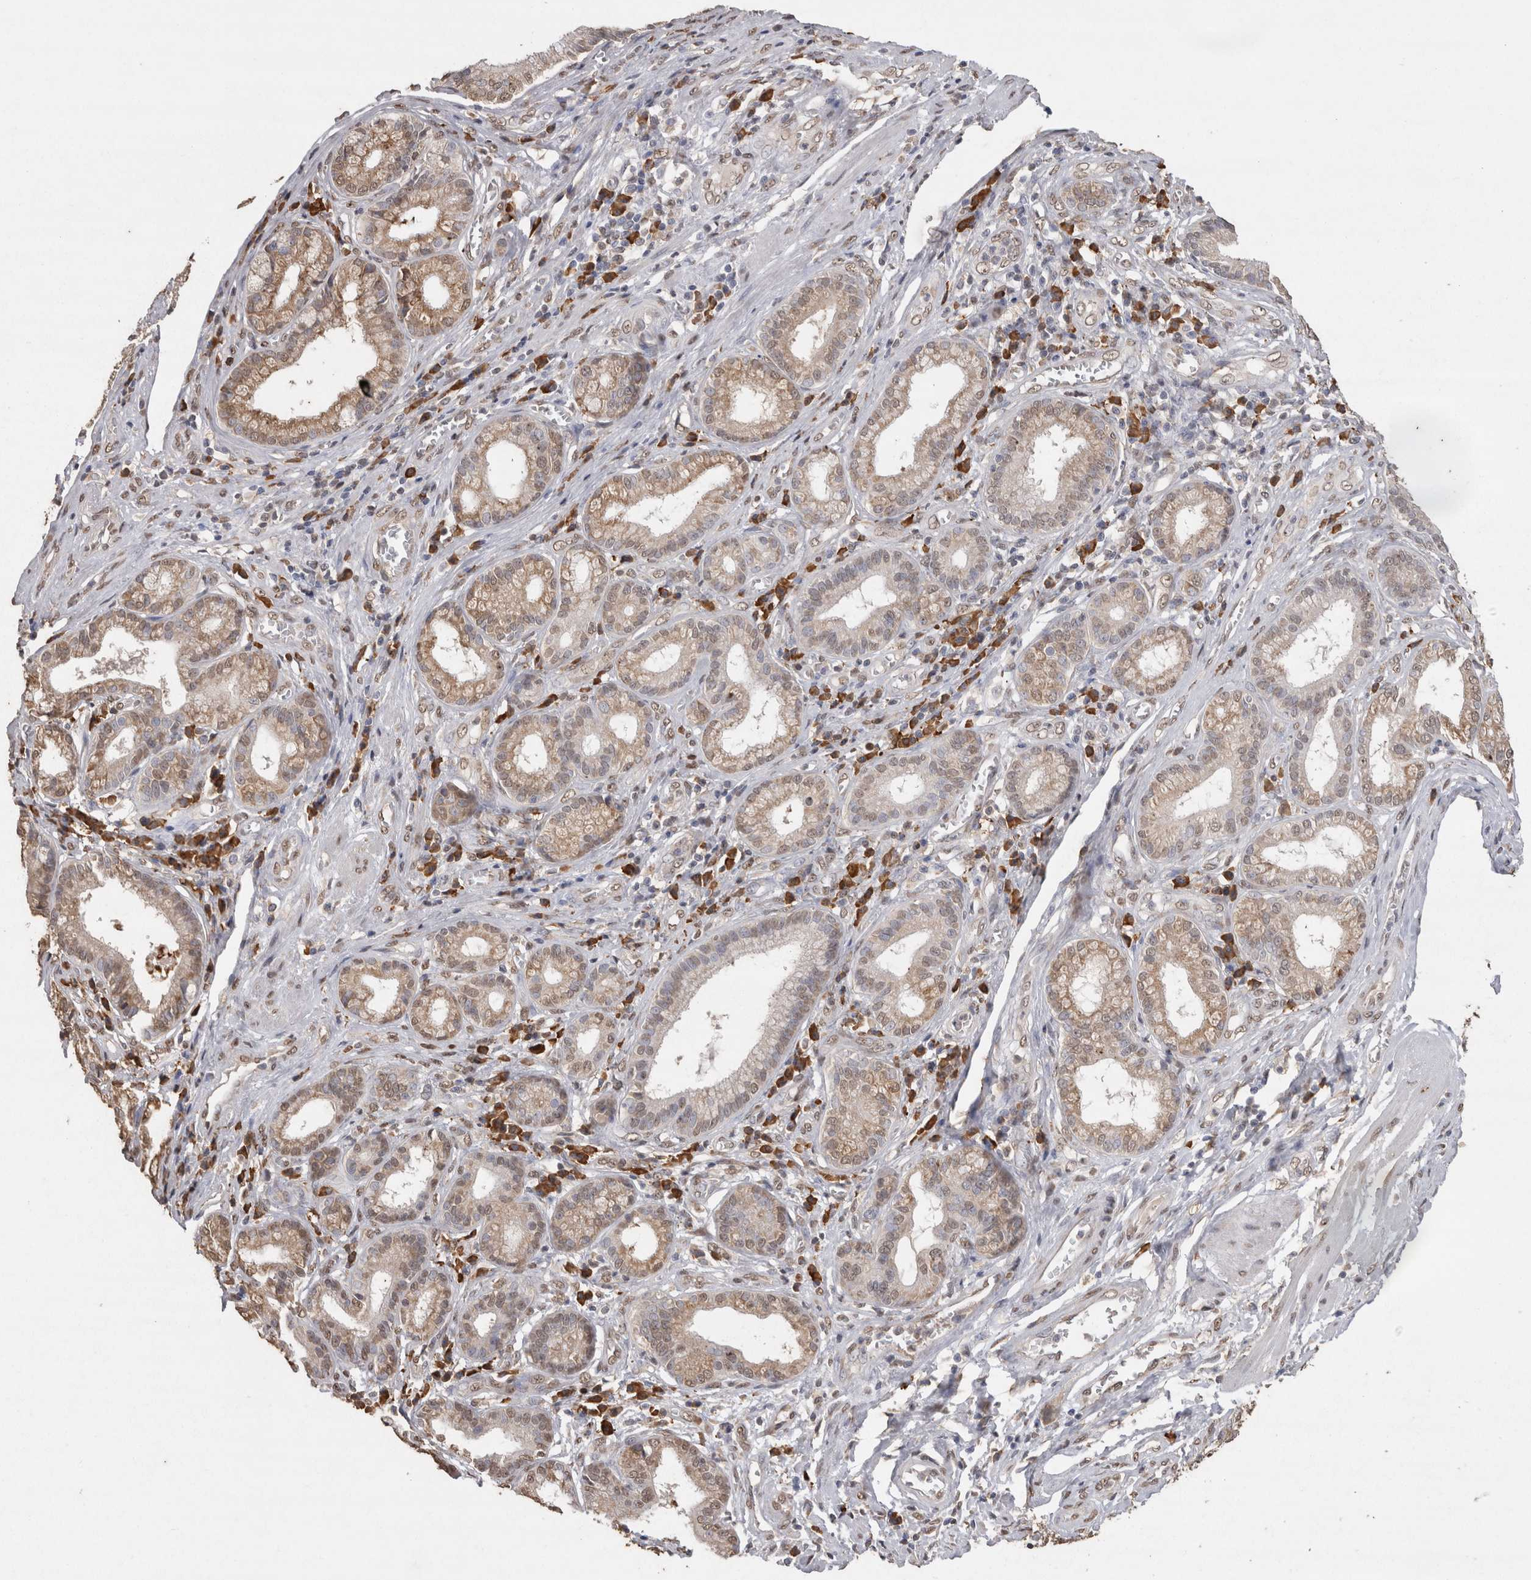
{"staining": {"intensity": "weak", "quantity": ">75%", "location": "cytoplasmic/membranous,nuclear"}, "tissue": "pancreatic cancer", "cell_type": "Tumor cells", "image_type": "cancer", "snomed": [{"axis": "morphology", "description": "Adenocarcinoma, NOS"}, {"axis": "topography", "description": "Pancreas"}], "caption": "This is an image of IHC staining of pancreatic adenocarcinoma, which shows weak expression in the cytoplasmic/membranous and nuclear of tumor cells.", "gene": "CRELD2", "patient": {"sex": "female", "age": 75}}